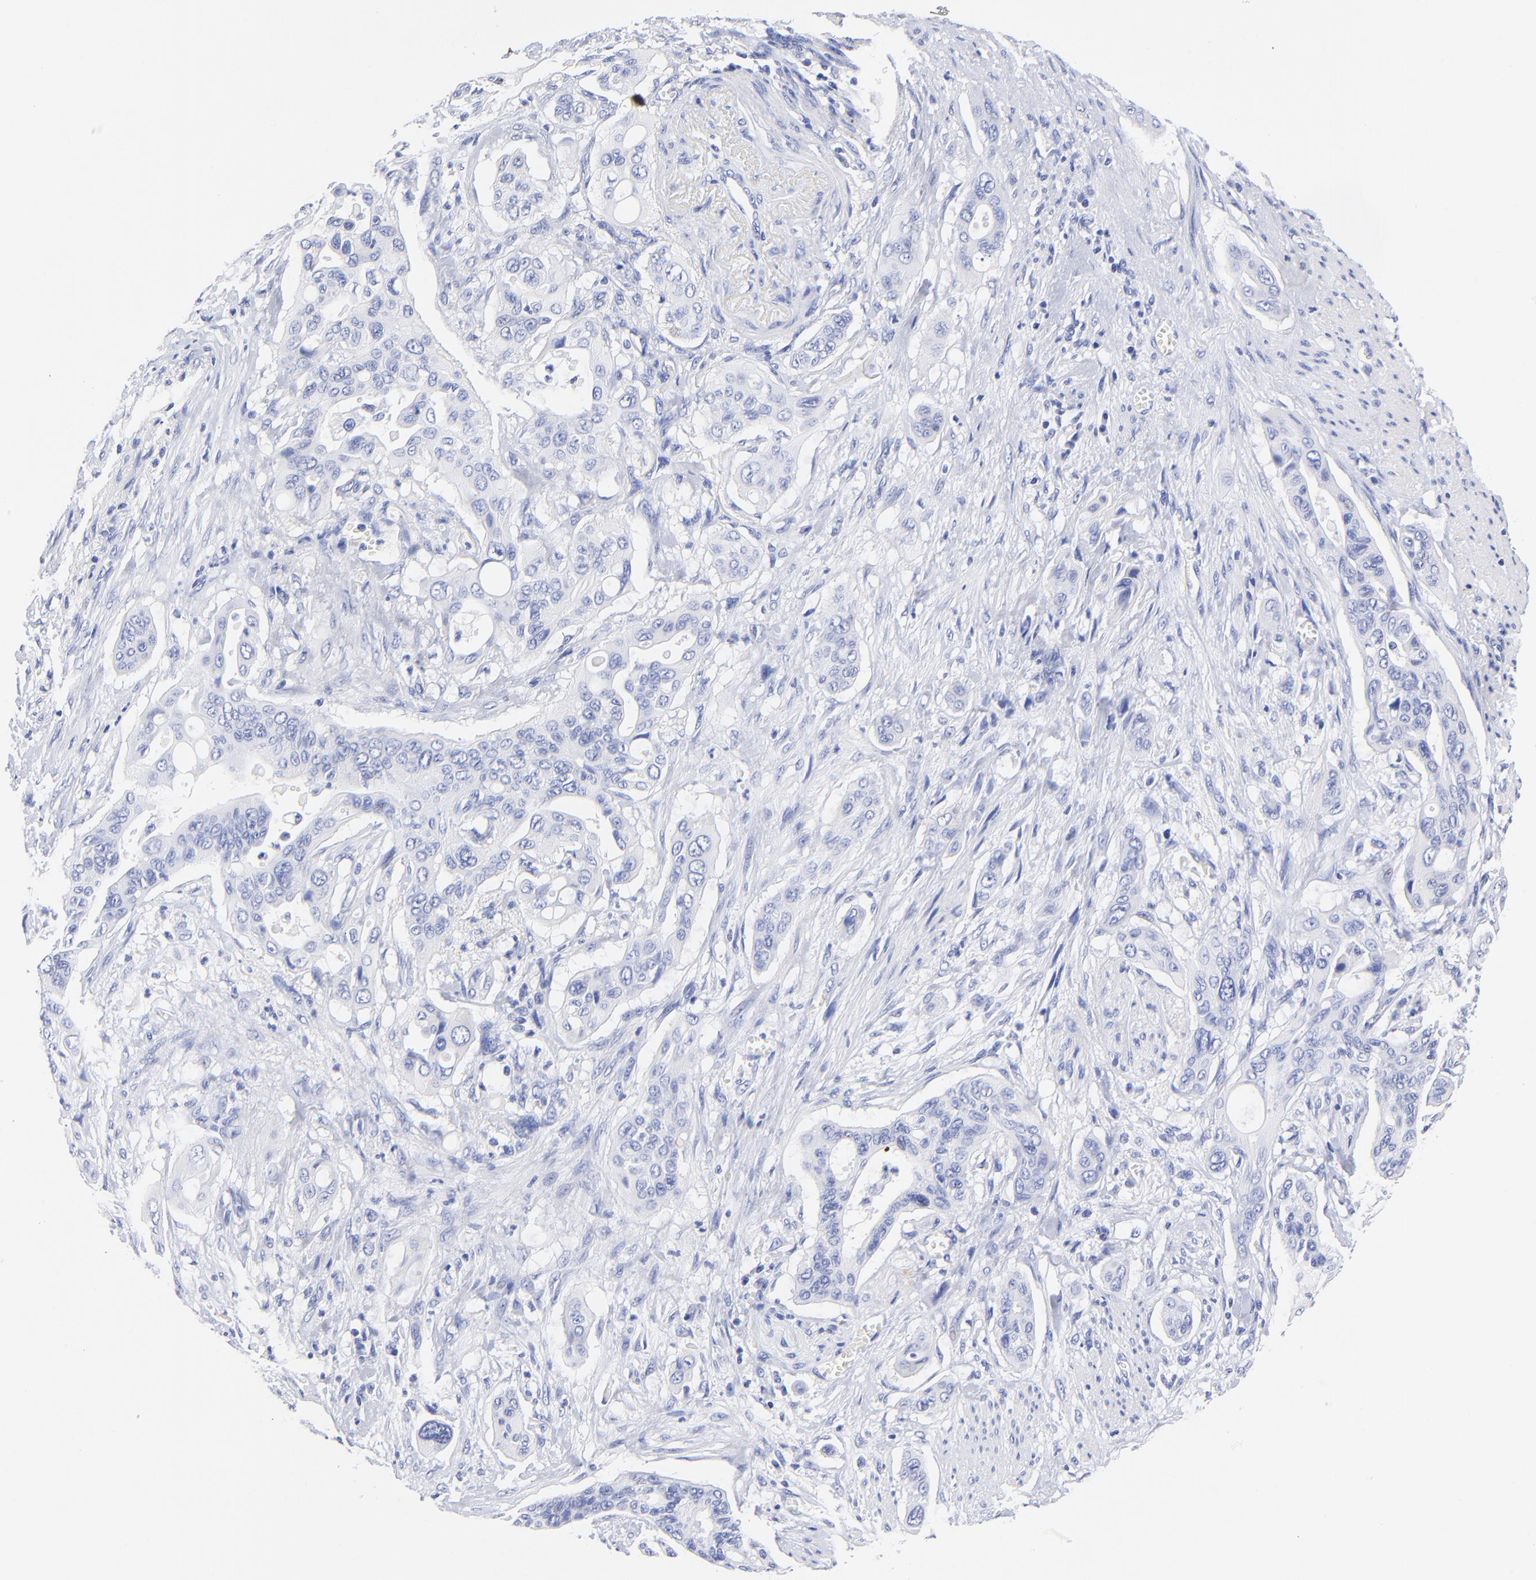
{"staining": {"intensity": "negative", "quantity": "none", "location": "none"}, "tissue": "pancreatic cancer", "cell_type": "Tumor cells", "image_type": "cancer", "snomed": [{"axis": "morphology", "description": "Adenocarcinoma, NOS"}, {"axis": "topography", "description": "Pancreas"}], "caption": "Pancreatic cancer was stained to show a protein in brown. There is no significant expression in tumor cells.", "gene": "HORMAD2", "patient": {"sex": "male", "age": 77}}